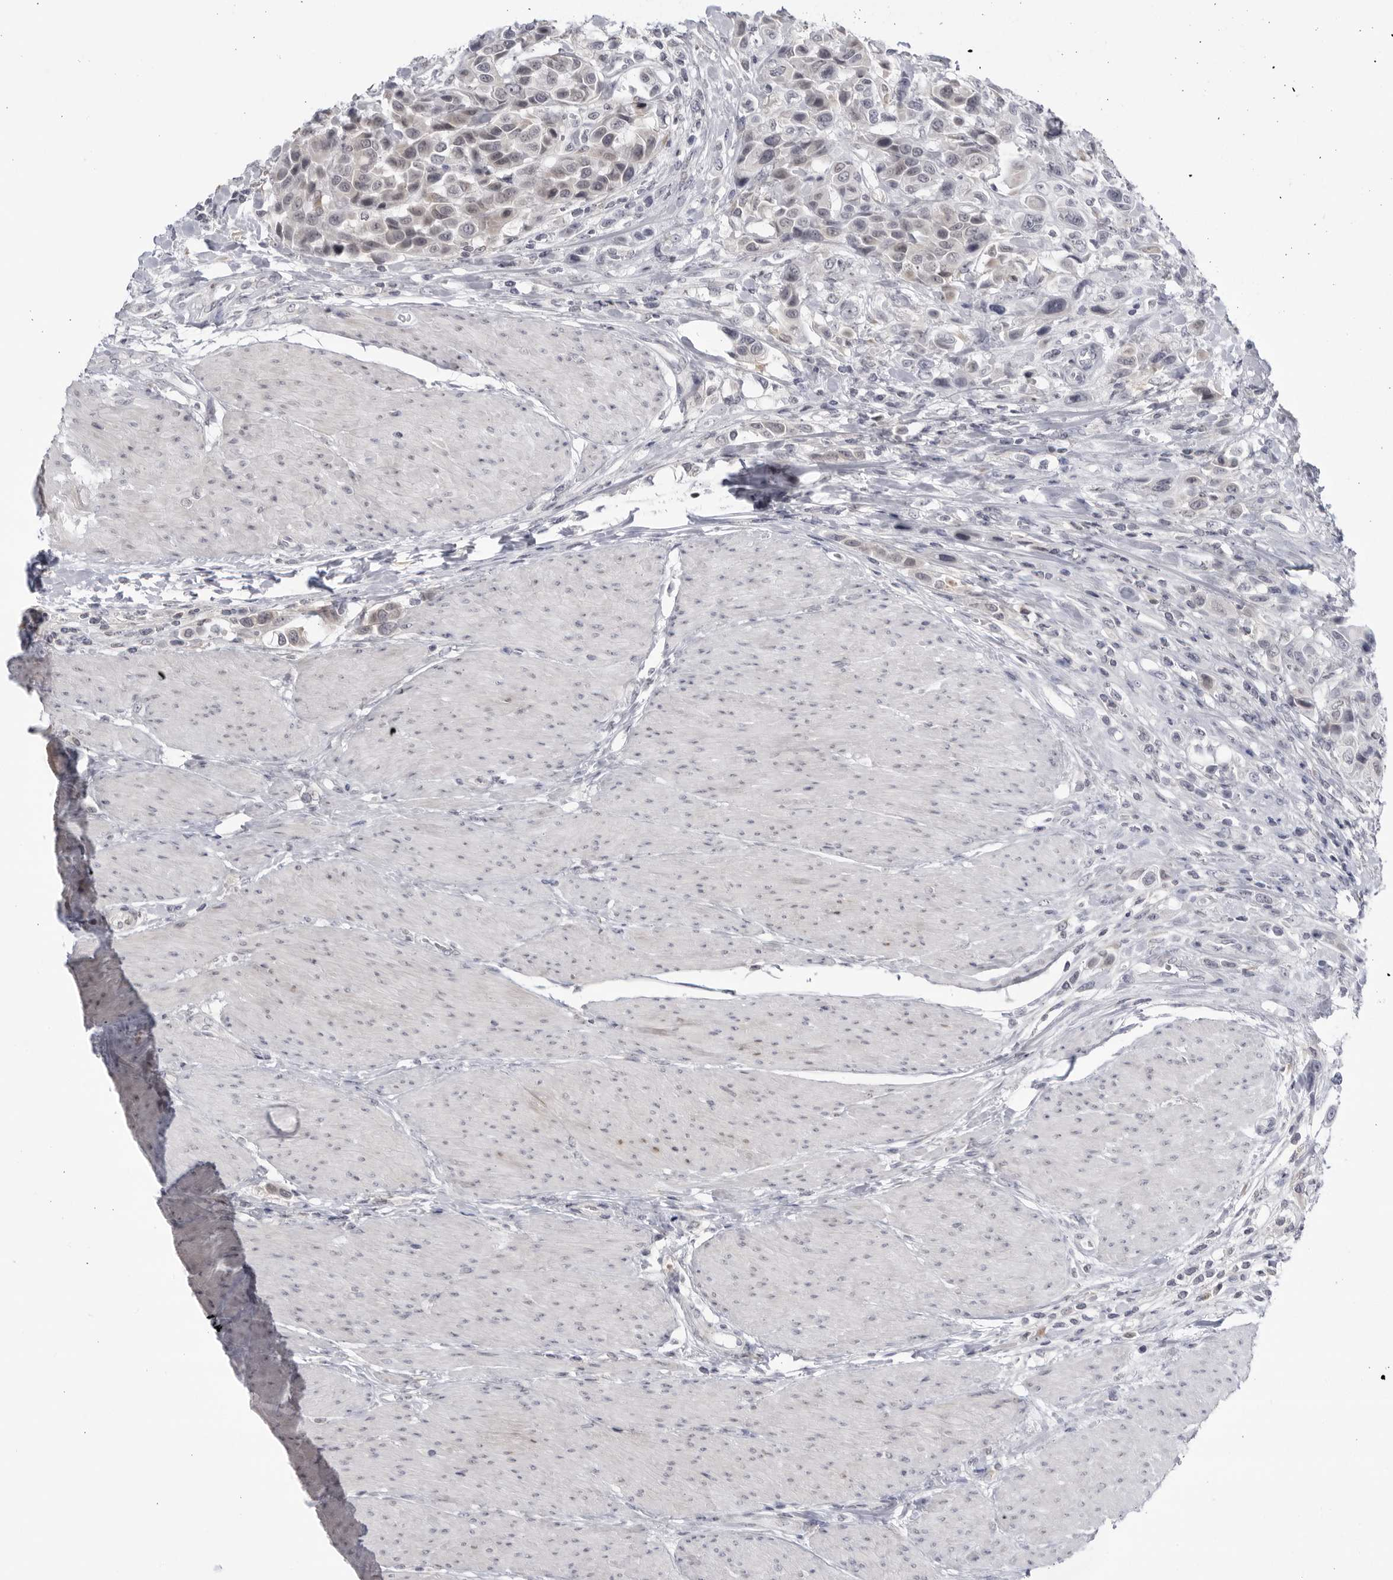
{"staining": {"intensity": "weak", "quantity": "<25%", "location": "cytoplasmic/membranous"}, "tissue": "urothelial cancer", "cell_type": "Tumor cells", "image_type": "cancer", "snomed": [{"axis": "morphology", "description": "Urothelial carcinoma, High grade"}, {"axis": "topography", "description": "Urinary bladder"}], "caption": "Tumor cells show no significant protein expression in urothelial carcinoma (high-grade). (Brightfield microscopy of DAB IHC at high magnification).", "gene": "CNBD1", "patient": {"sex": "male", "age": 50}}